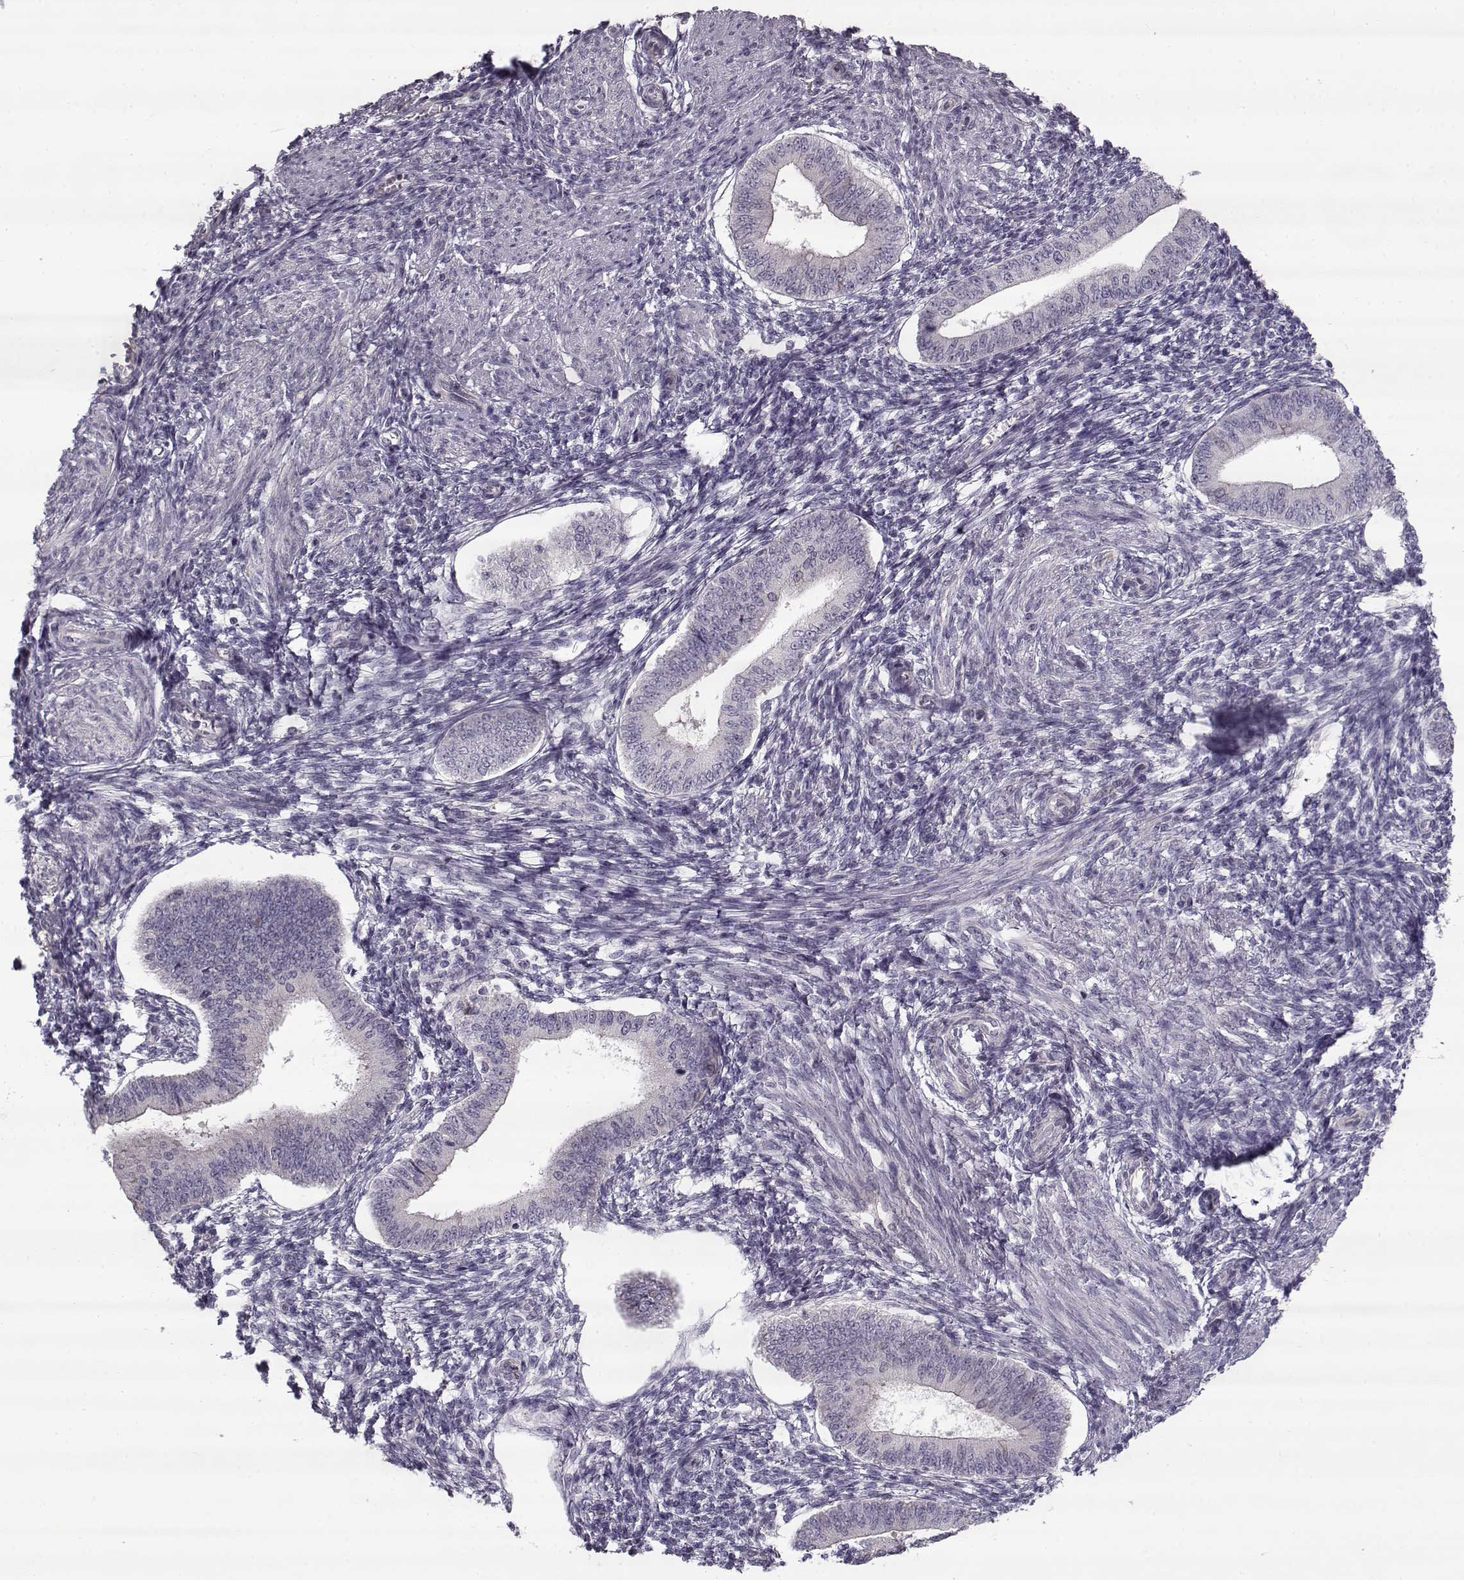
{"staining": {"intensity": "negative", "quantity": "none", "location": "none"}, "tissue": "endometrium", "cell_type": "Cells in endometrial stroma", "image_type": "normal", "snomed": [{"axis": "morphology", "description": "Normal tissue, NOS"}, {"axis": "topography", "description": "Endometrium"}], "caption": "High magnification brightfield microscopy of normal endometrium stained with DAB (3,3'-diaminobenzidine) (brown) and counterstained with hematoxylin (blue): cells in endometrial stroma show no significant positivity. (DAB (3,3'-diaminobenzidine) IHC visualized using brightfield microscopy, high magnification).", "gene": "PNMT", "patient": {"sex": "female", "age": 42}}